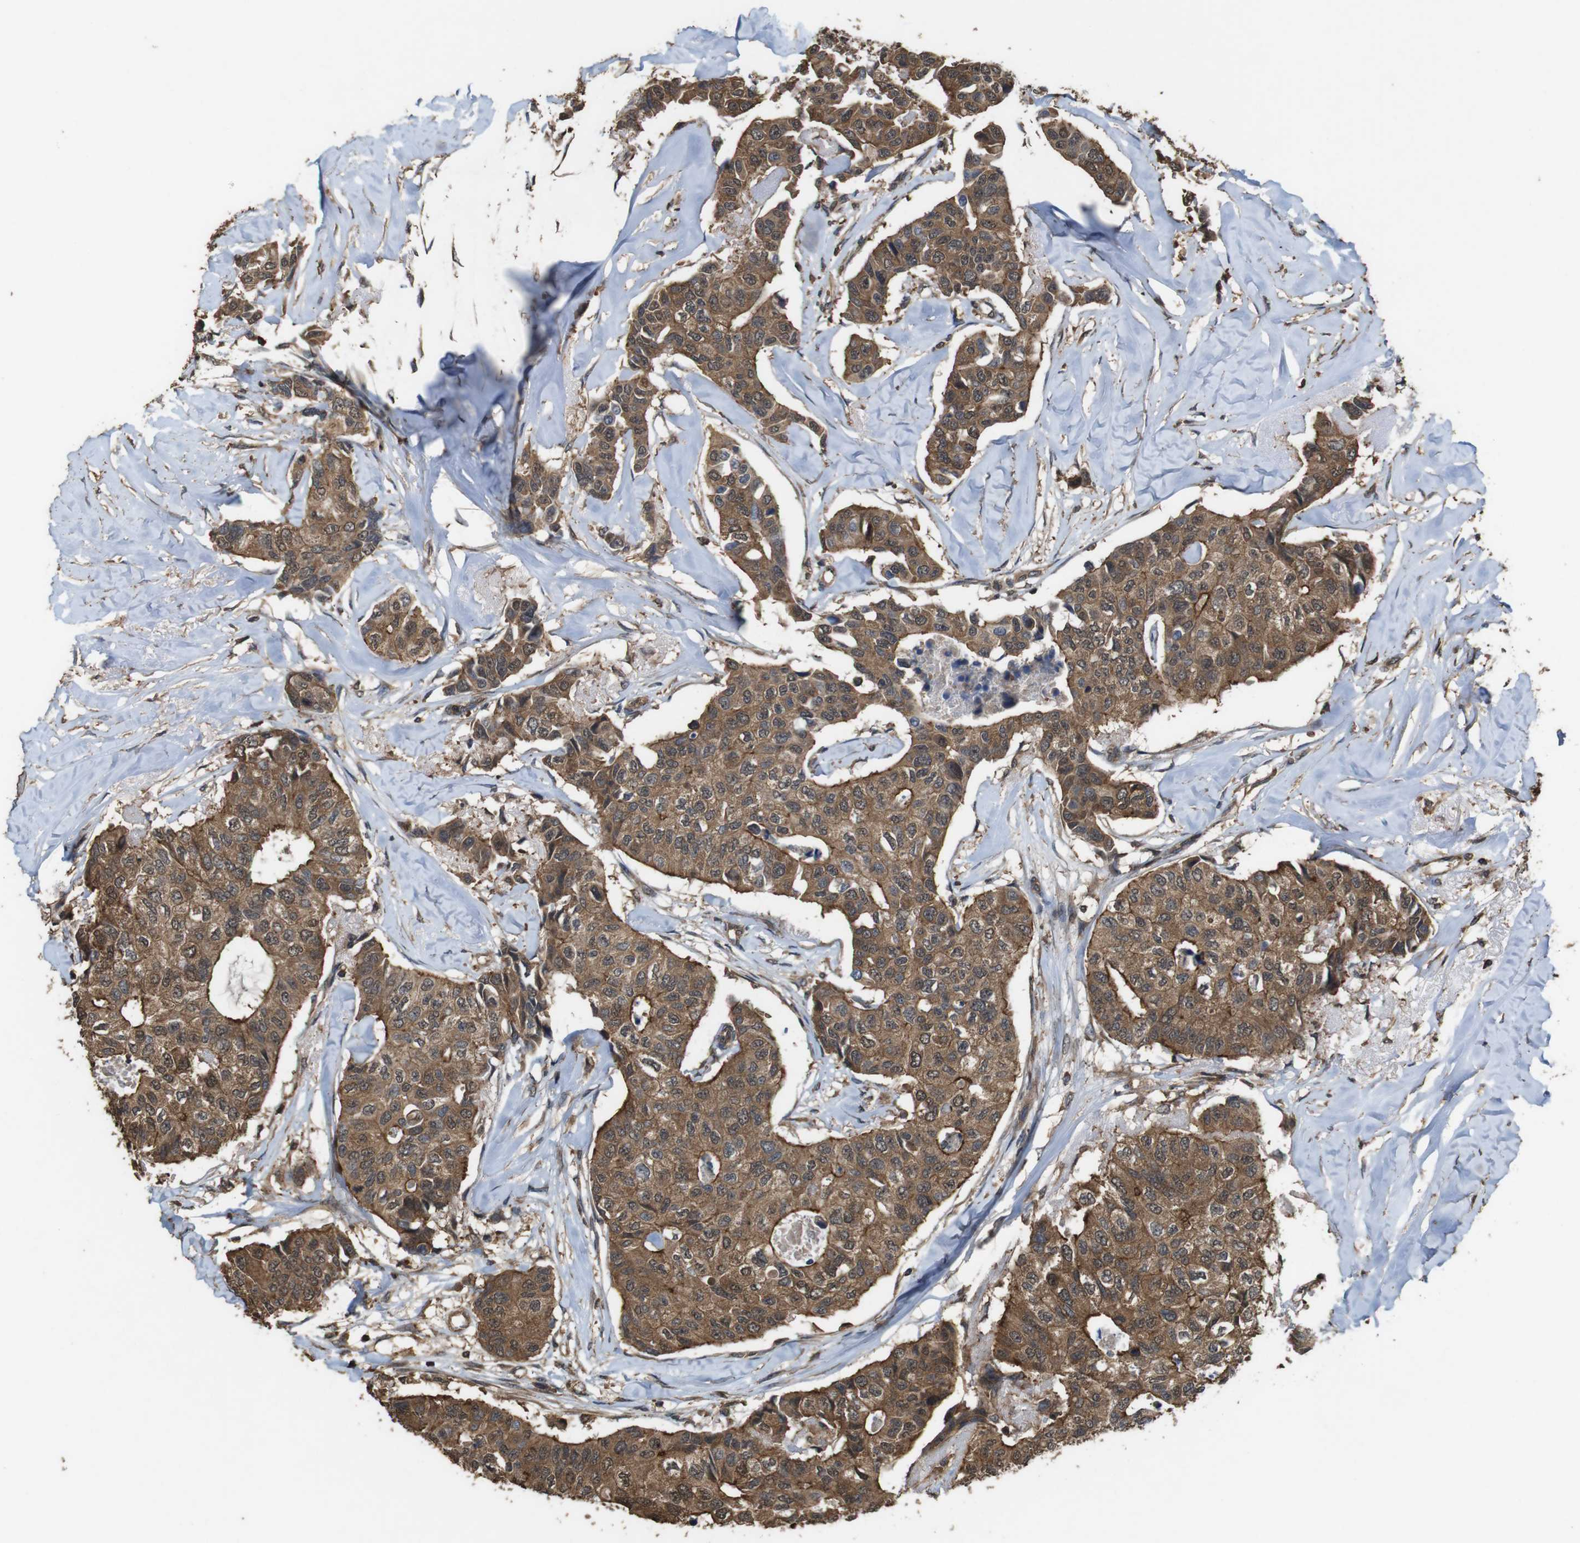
{"staining": {"intensity": "strong", "quantity": ">75%", "location": "cytoplasmic/membranous"}, "tissue": "breast cancer", "cell_type": "Tumor cells", "image_type": "cancer", "snomed": [{"axis": "morphology", "description": "Duct carcinoma"}, {"axis": "topography", "description": "Breast"}], "caption": "Immunohistochemical staining of human infiltrating ductal carcinoma (breast) reveals high levels of strong cytoplasmic/membranous positivity in about >75% of tumor cells.", "gene": "BAG4", "patient": {"sex": "female", "age": 80}}